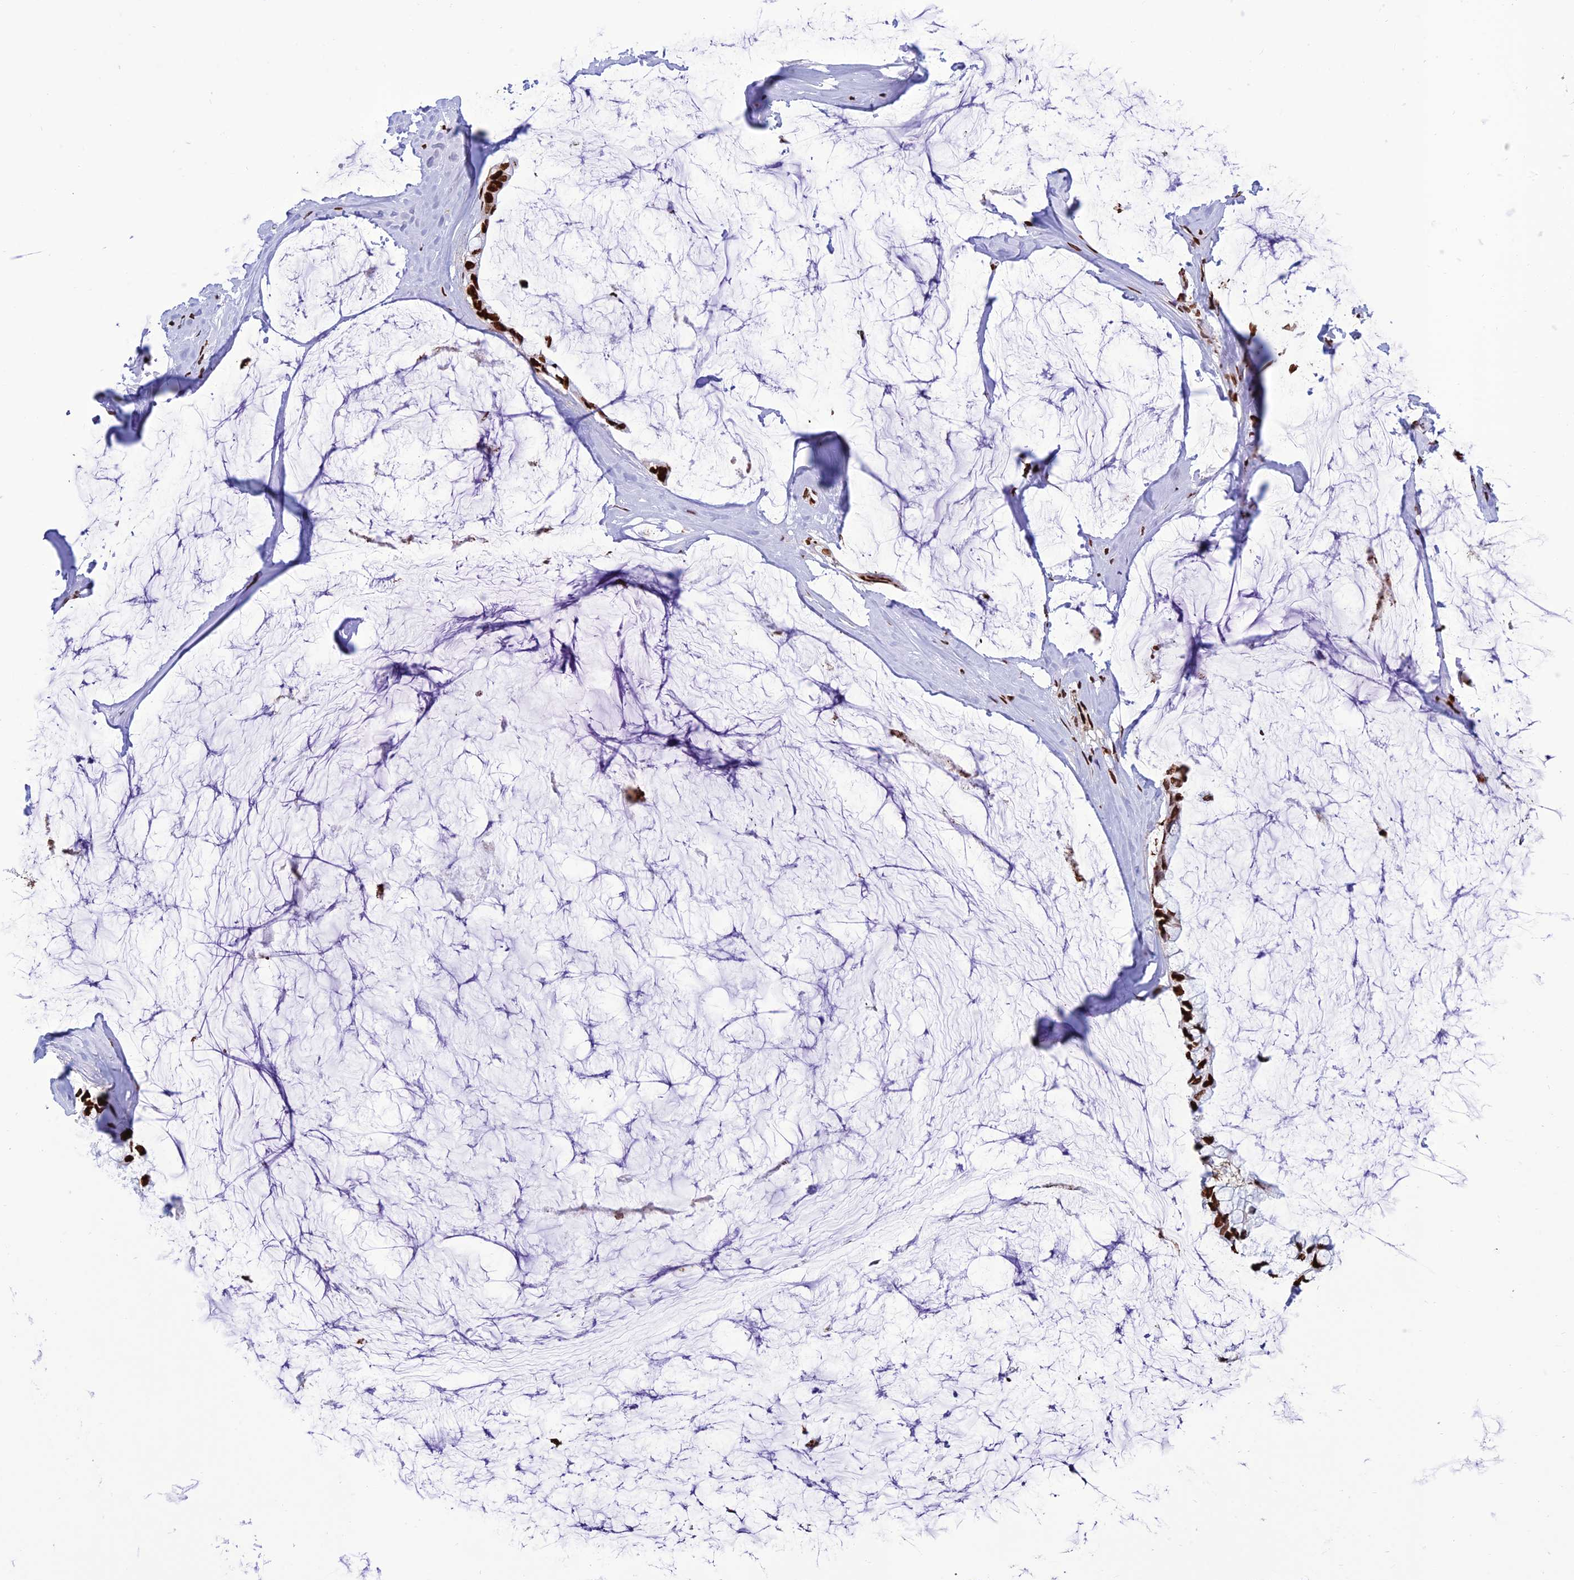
{"staining": {"intensity": "strong", "quantity": ">75%", "location": "nuclear"}, "tissue": "ovarian cancer", "cell_type": "Tumor cells", "image_type": "cancer", "snomed": [{"axis": "morphology", "description": "Cystadenocarcinoma, mucinous, NOS"}, {"axis": "topography", "description": "Ovary"}], "caption": "Protein expression analysis of ovarian cancer (mucinous cystadenocarcinoma) reveals strong nuclear positivity in approximately >75% of tumor cells.", "gene": "INO80E", "patient": {"sex": "female", "age": 39}}